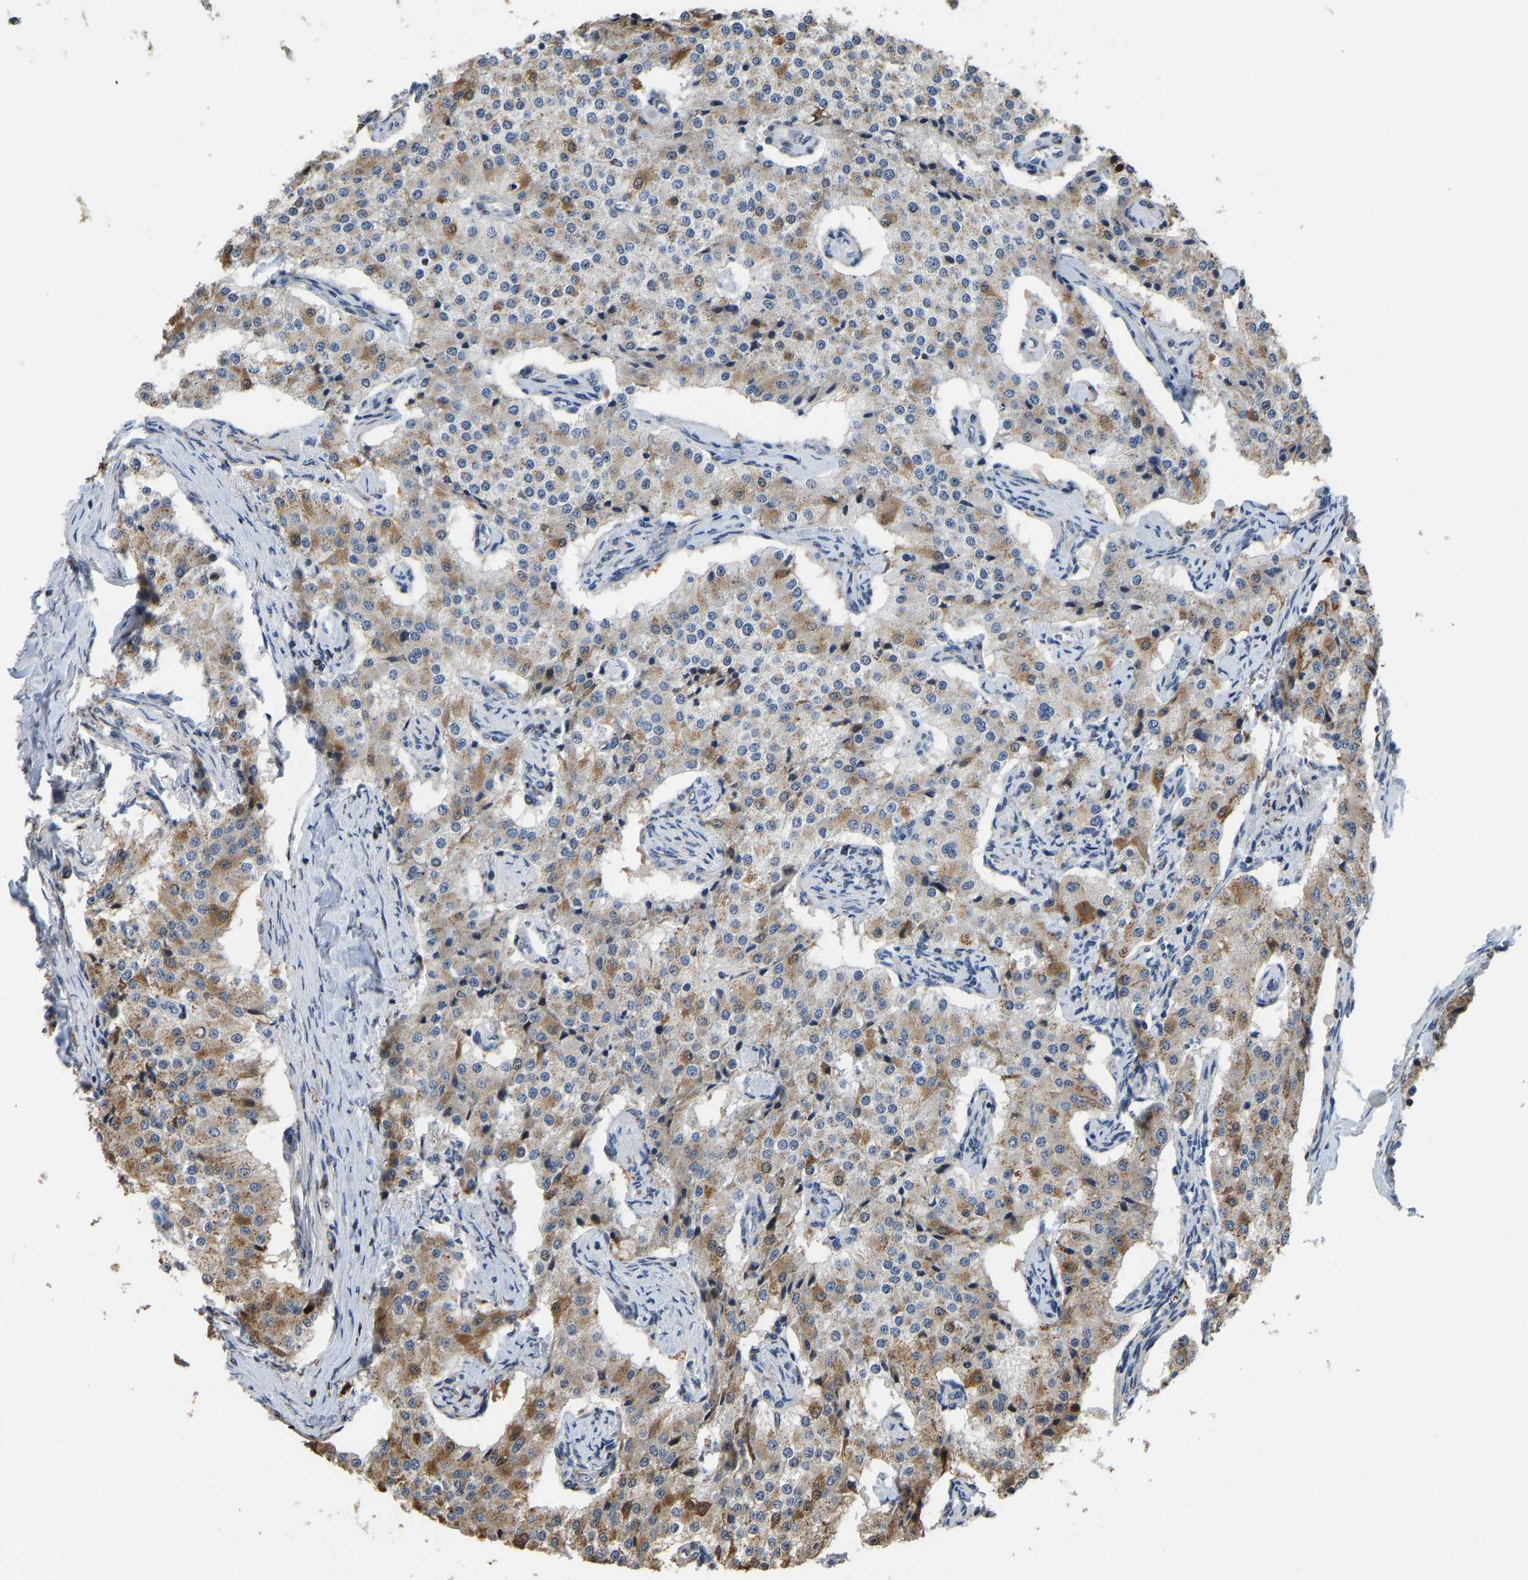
{"staining": {"intensity": "moderate", "quantity": ">75%", "location": "cytoplasmic/membranous"}, "tissue": "carcinoid", "cell_type": "Tumor cells", "image_type": "cancer", "snomed": [{"axis": "morphology", "description": "Carcinoid, malignant, NOS"}, {"axis": "topography", "description": "Colon"}], "caption": "Immunohistochemical staining of carcinoid (malignant) reveals medium levels of moderate cytoplasmic/membranous expression in approximately >75% of tumor cells. (IHC, brightfield microscopy, high magnification).", "gene": "YIPF4", "patient": {"sex": "female", "age": 52}}